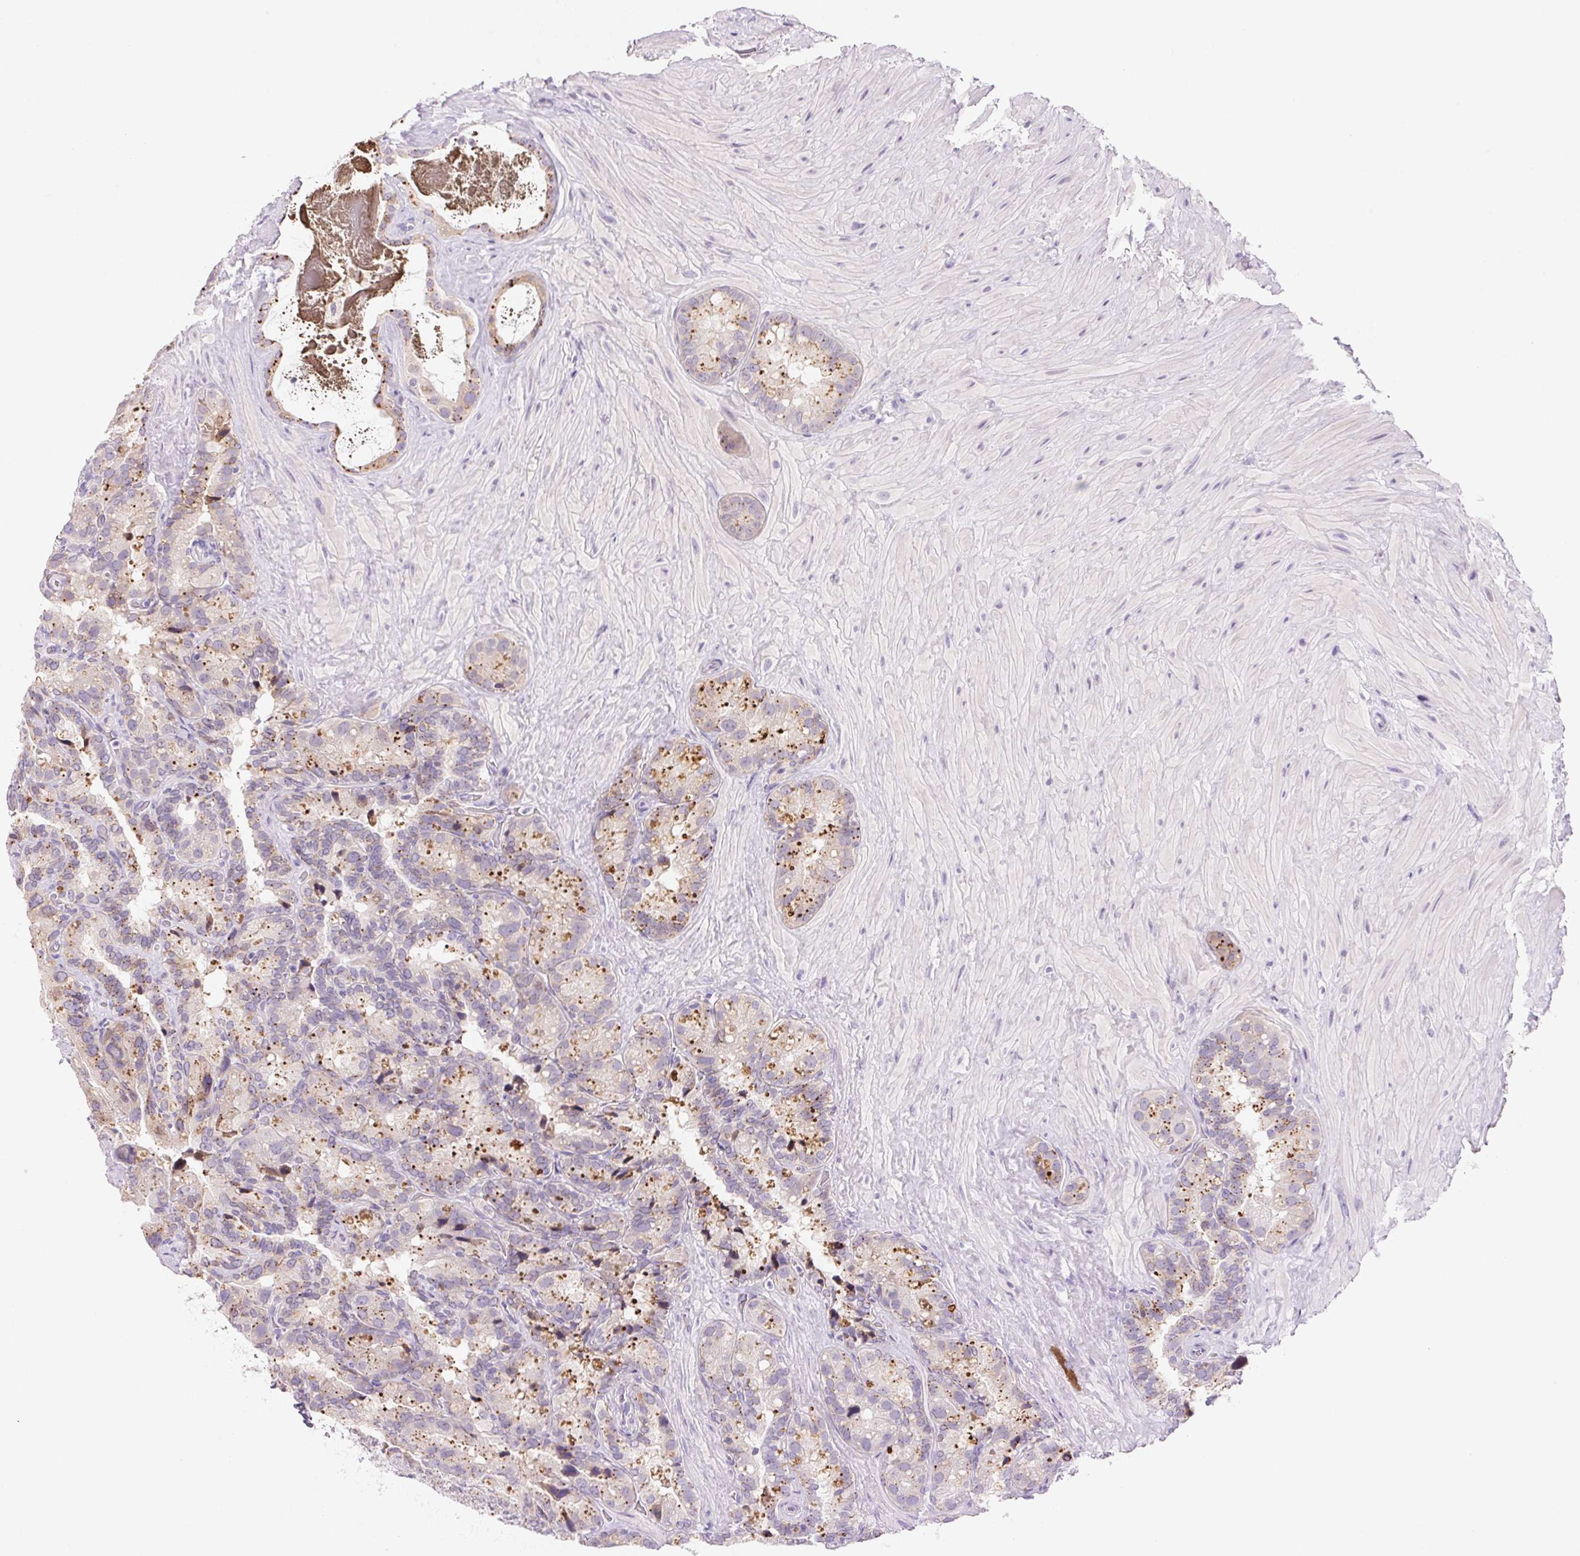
{"staining": {"intensity": "moderate", "quantity": "25%-75%", "location": "cytoplasmic/membranous"}, "tissue": "seminal vesicle", "cell_type": "Glandular cells", "image_type": "normal", "snomed": [{"axis": "morphology", "description": "Normal tissue, NOS"}, {"axis": "topography", "description": "Seminal veicle"}], "caption": "Normal seminal vesicle exhibits moderate cytoplasmic/membranous expression in about 25%-75% of glandular cells.", "gene": "TEKT1", "patient": {"sex": "male", "age": 60}}